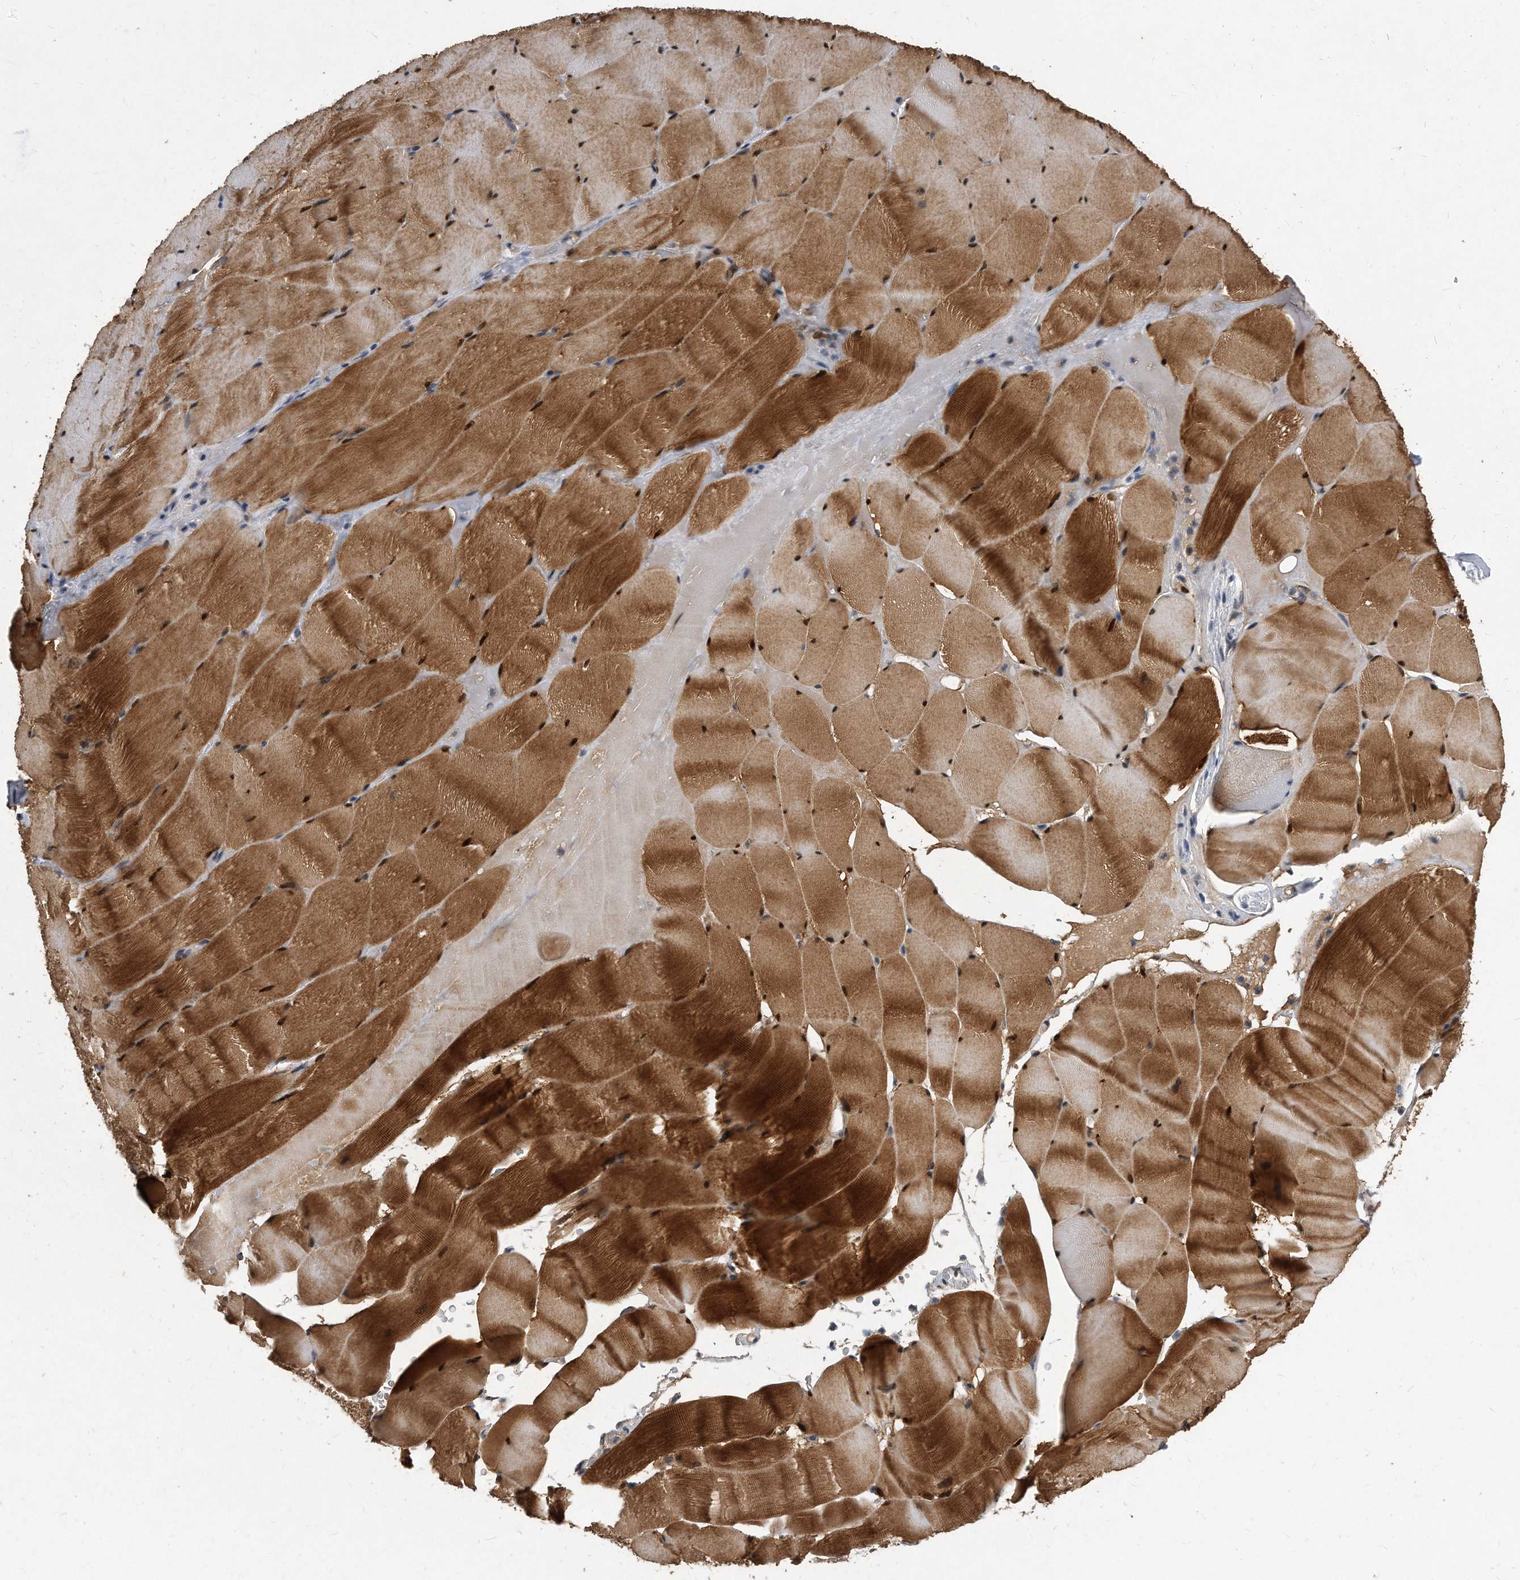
{"staining": {"intensity": "strong", "quantity": ">75%", "location": "cytoplasmic/membranous,nuclear"}, "tissue": "skeletal muscle", "cell_type": "Myocytes", "image_type": "normal", "snomed": [{"axis": "morphology", "description": "Normal tissue, NOS"}, {"axis": "topography", "description": "Skeletal muscle"}], "caption": "Immunohistochemical staining of unremarkable skeletal muscle demonstrates high levels of strong cytoplasmic/membranous,nuclear staining in about >75% of myocytes.", "gene": "SOBP", "patient": {"sex": "male", "age": 62}}